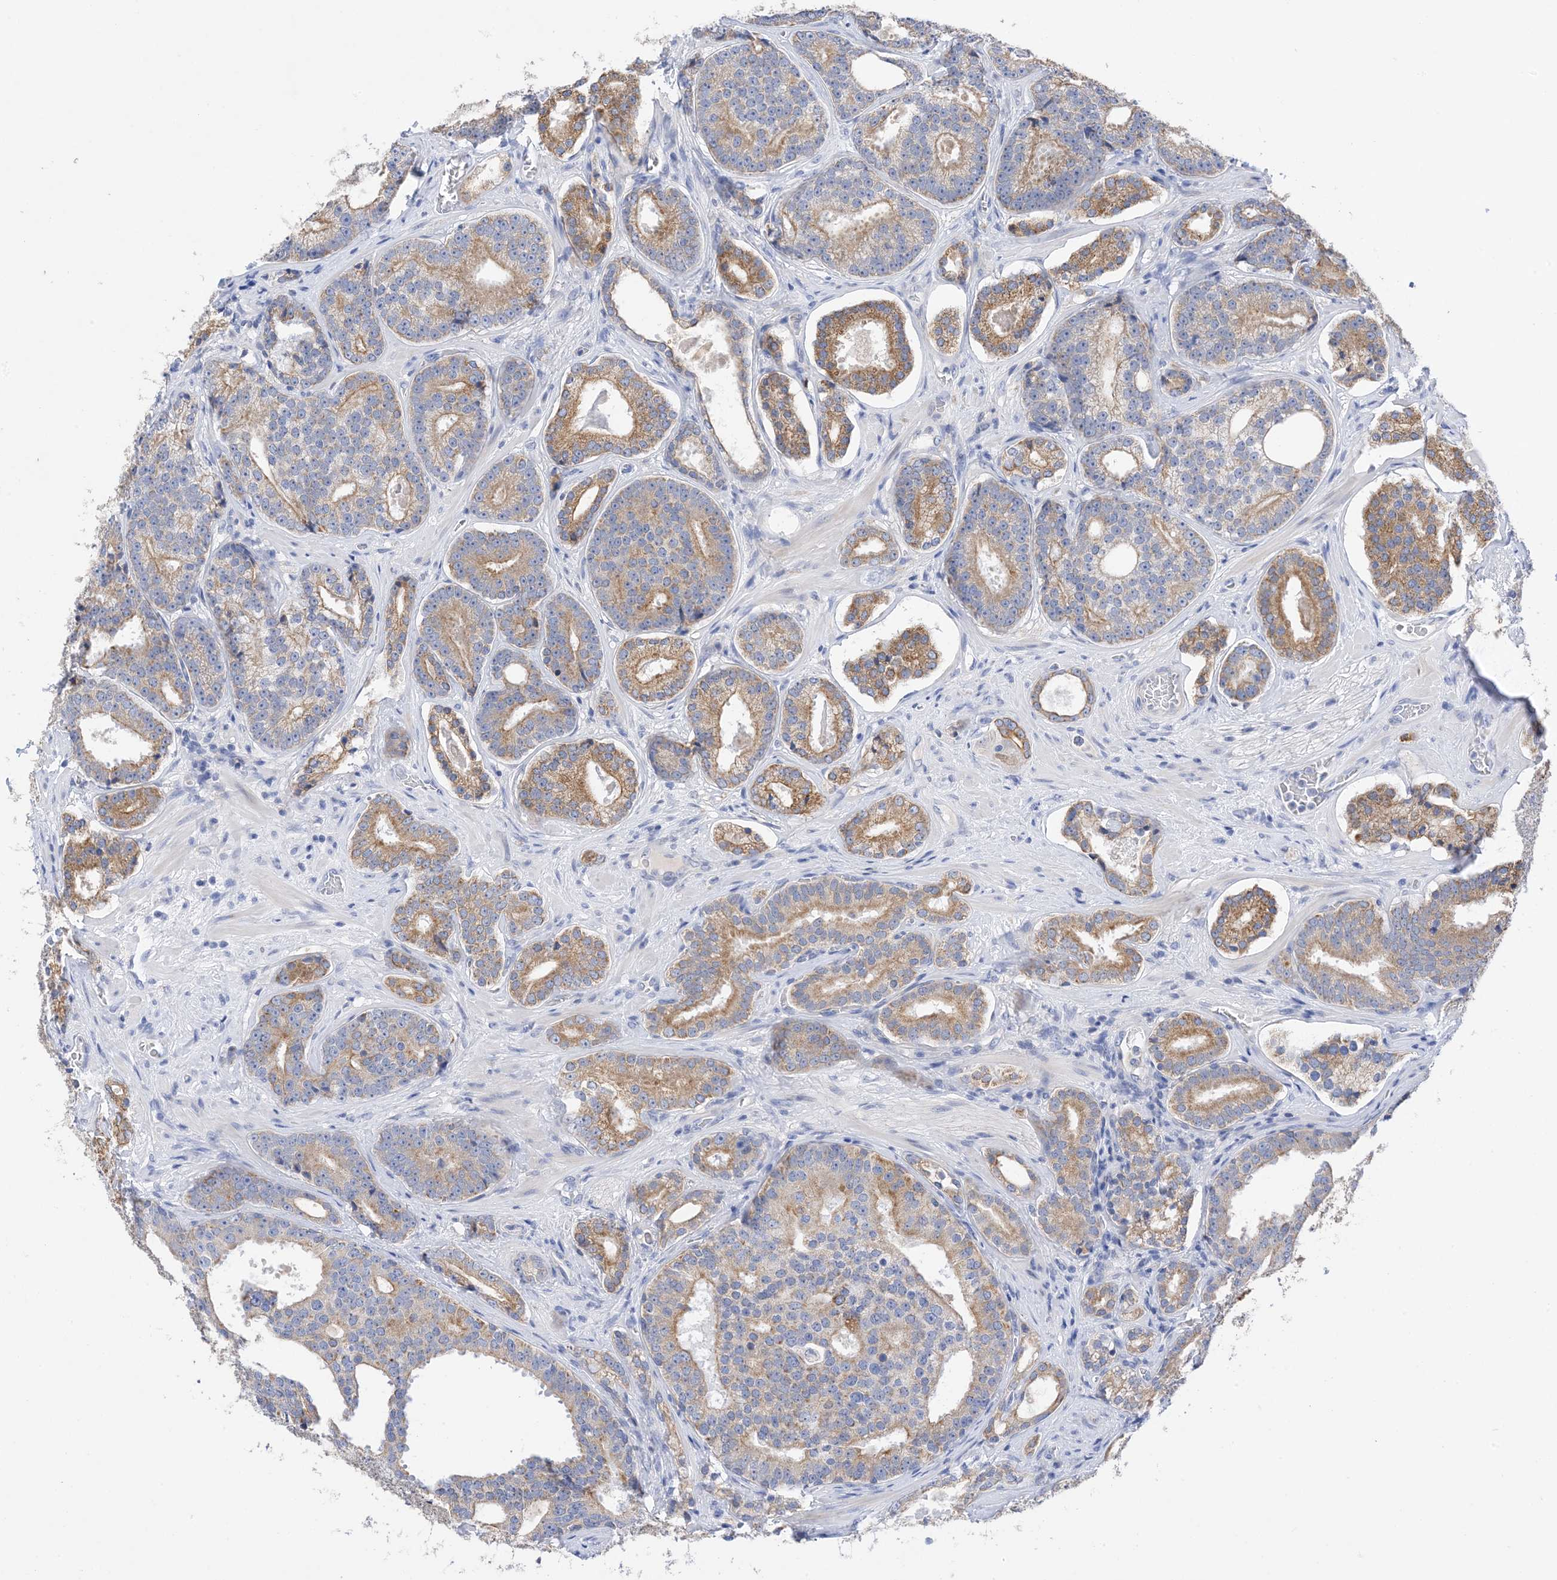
{"staining": {"intensity": "moderate", "quantity": ">75%", "location": "cytoplasmic/membranous"}, "tissue": "prostate cancer", "cell_type": "Tumor cells", "image_type": "cancer", "snomed": [{"axis": "morphology", "description": "Adenocarcinoma, High grade"}, {"axis": "topography", "description": "Prostate"}], "caption": "Prostate high-grade adenocarcinoma stained with a brown dye shows moderate cytoplasmic/membranous positive positivity in approximately >75% of tumor cells.", "gene": "PLK4", "patient": {"sex": "male", "age": 60}}